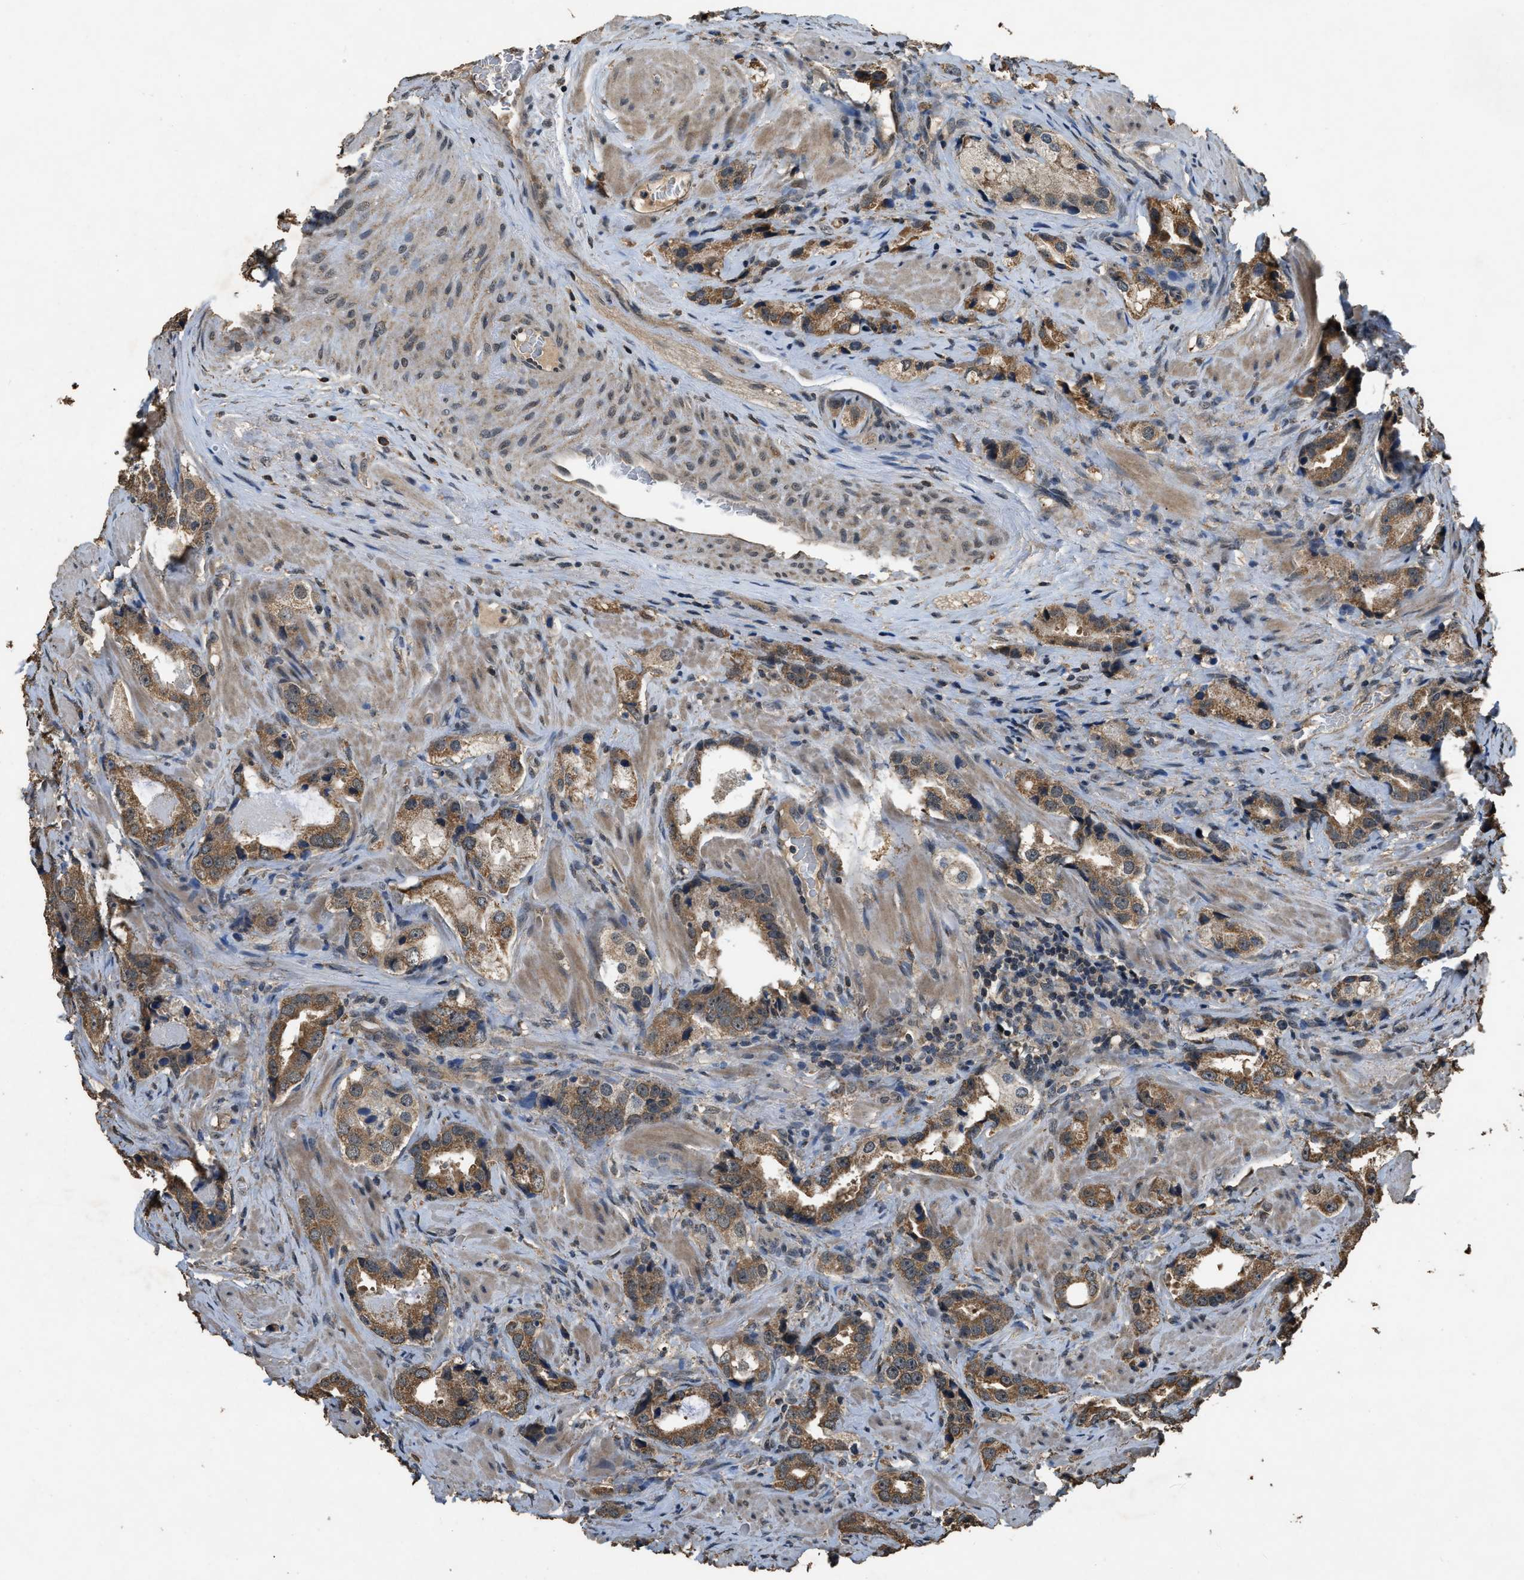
{"staining": {"intensity": "moderate", "quantity": ">75%", "location": "cytoplasmic/membranous"}, "tissue": "prostate cancer", "cell_type": "Tumor cells", "image_type": "cancer", "snomed": [{"axis": "morphology", "description": "Adenocarcinoma, High grade"}, {"axis": "topography", "description": "Prostate"}], "caption": "Moderate cytoplasmic/membranous positivity for a protein is present in approximately >75% of tumor cells of prostate high-grade adenocarcinoma using immunohistochemistry.", "gene": "DENND6B", "patient": {"sex": "male", "age": 63}}